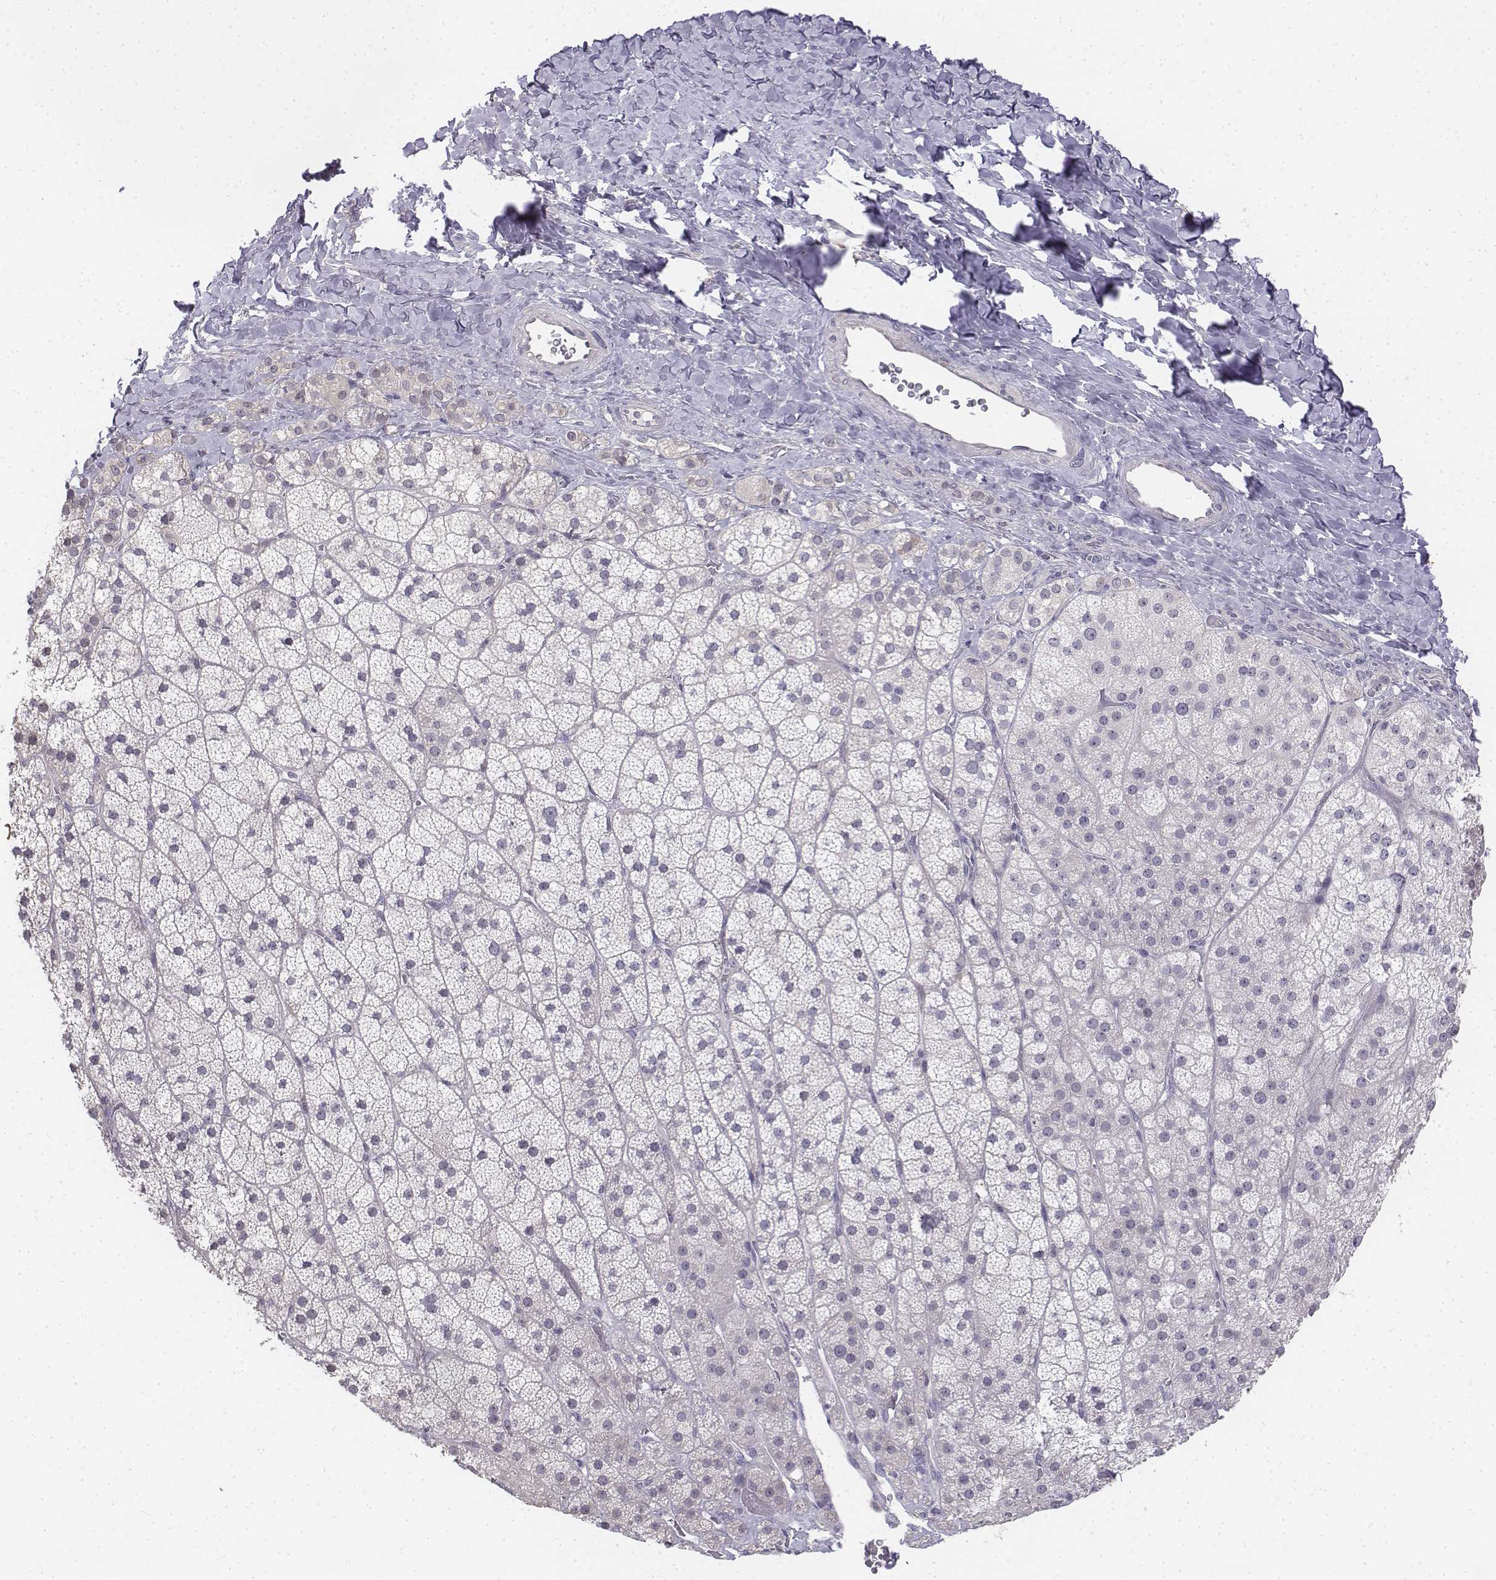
{"staining": {"intensity": "moderate", "quantity": "25%-75%", "location": "cytoplasmic/membranous"}, "tissue": "adrenal gland", "cell_type": "Glandular cells", "image_type": "normal", "snomed": [{"axis": "morphology", "description": "Normal tissue, NOS"}, {"axis": "topography", "description": "Adrenal gland"}], "caption": "Protein staining by IHC displays moderate cytoplasmic/membranous expression in about 25%-75% of glandular cells in benign adrenal gland.", "gene": "PENK", "patient": {"sex": "male", "age": 57}}